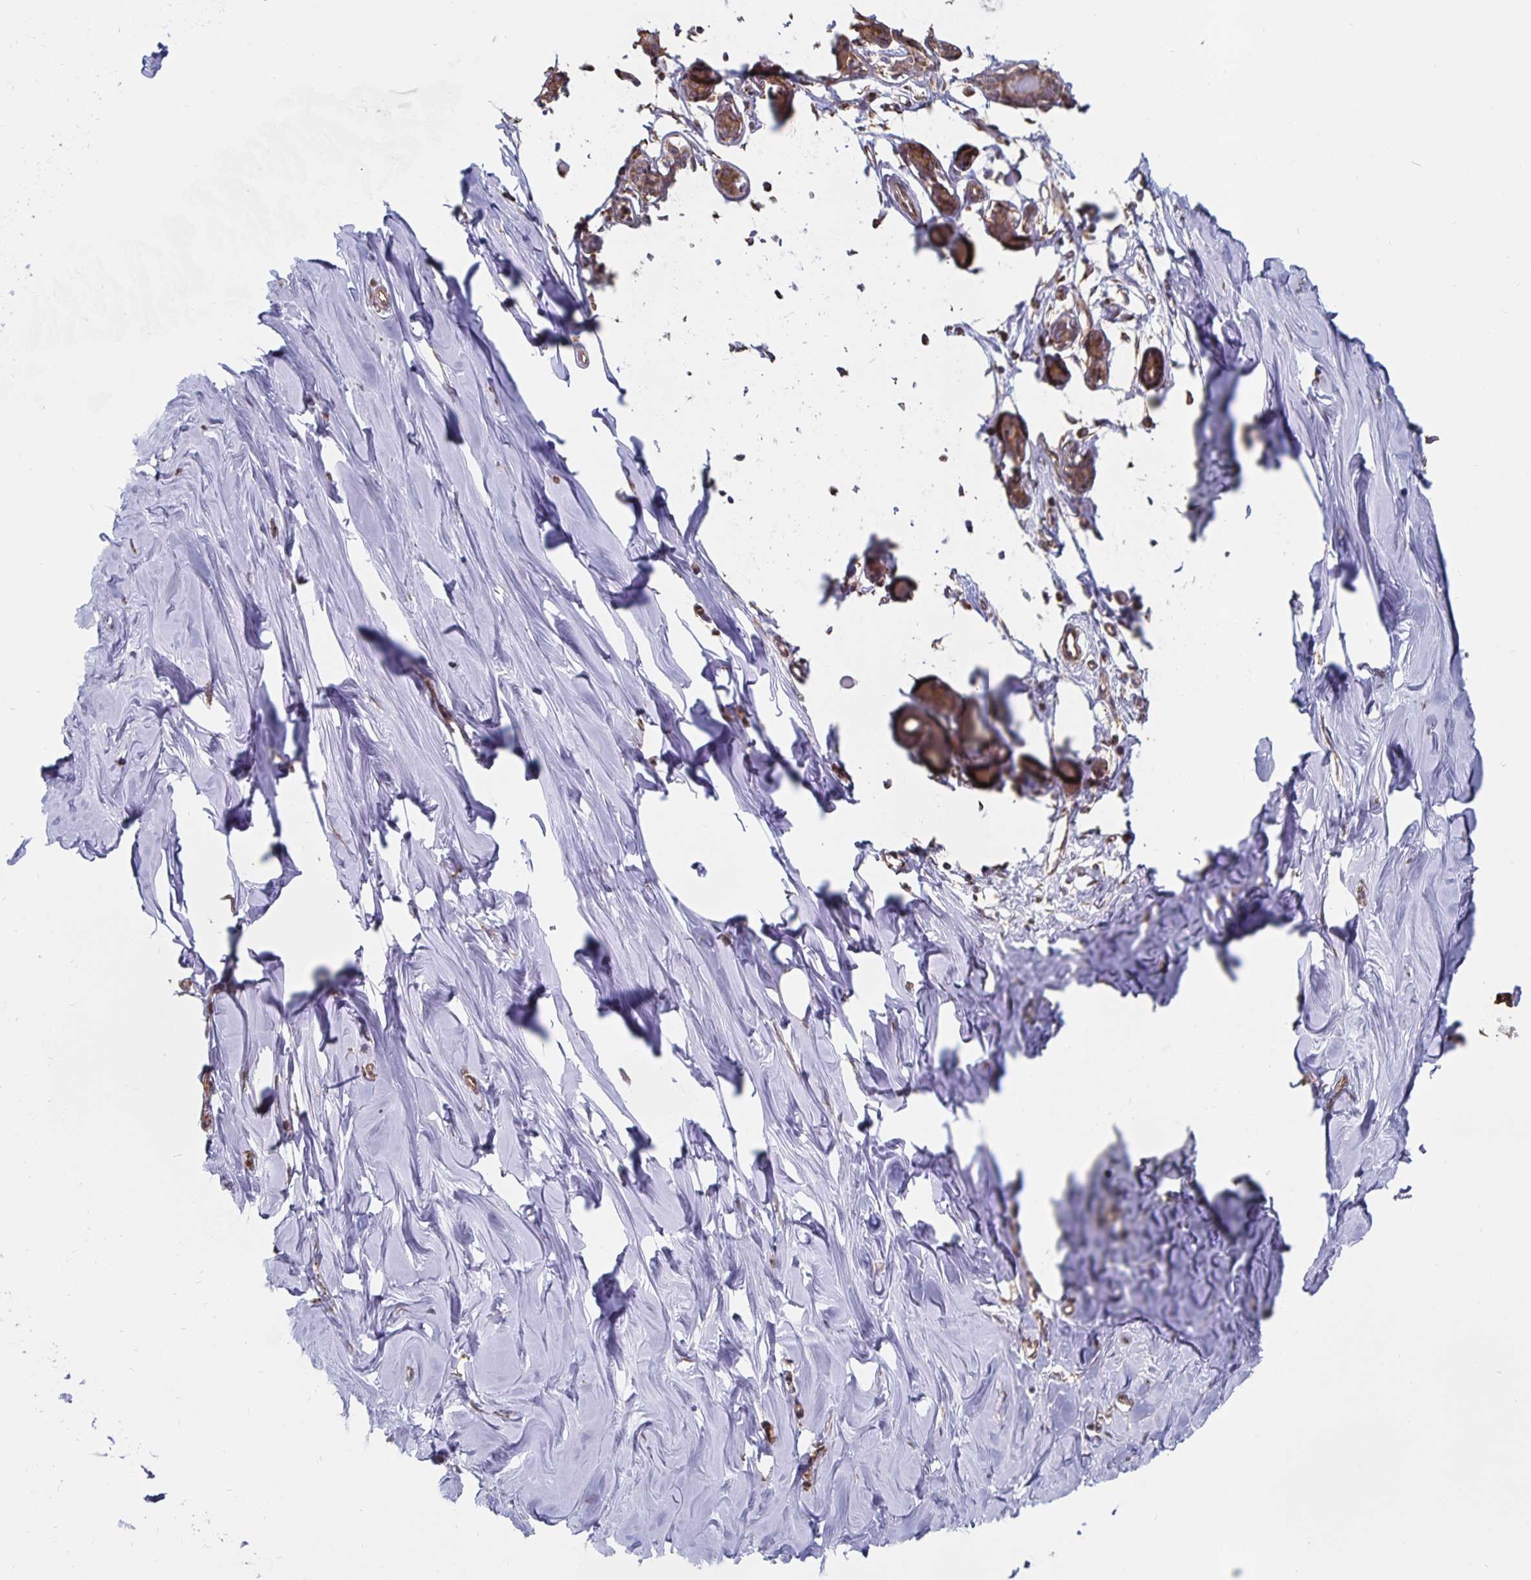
{"staining": {"intensity": "negative", "quantity": "none", "location": "none"}, "tissue": "breast", "cell_type": "Adipocytes", "image_type": "normal", "snomed": [{"axis": "morphology", "description": "Normal tissue, NOS"}, {"axis": "topography", "description": "Breast"}], "caption": "Breast stained for a protein using IHC displays no staining adipocytes.", "gene": "BCAP29", "patient": {"sex": "female", "age": 27}}